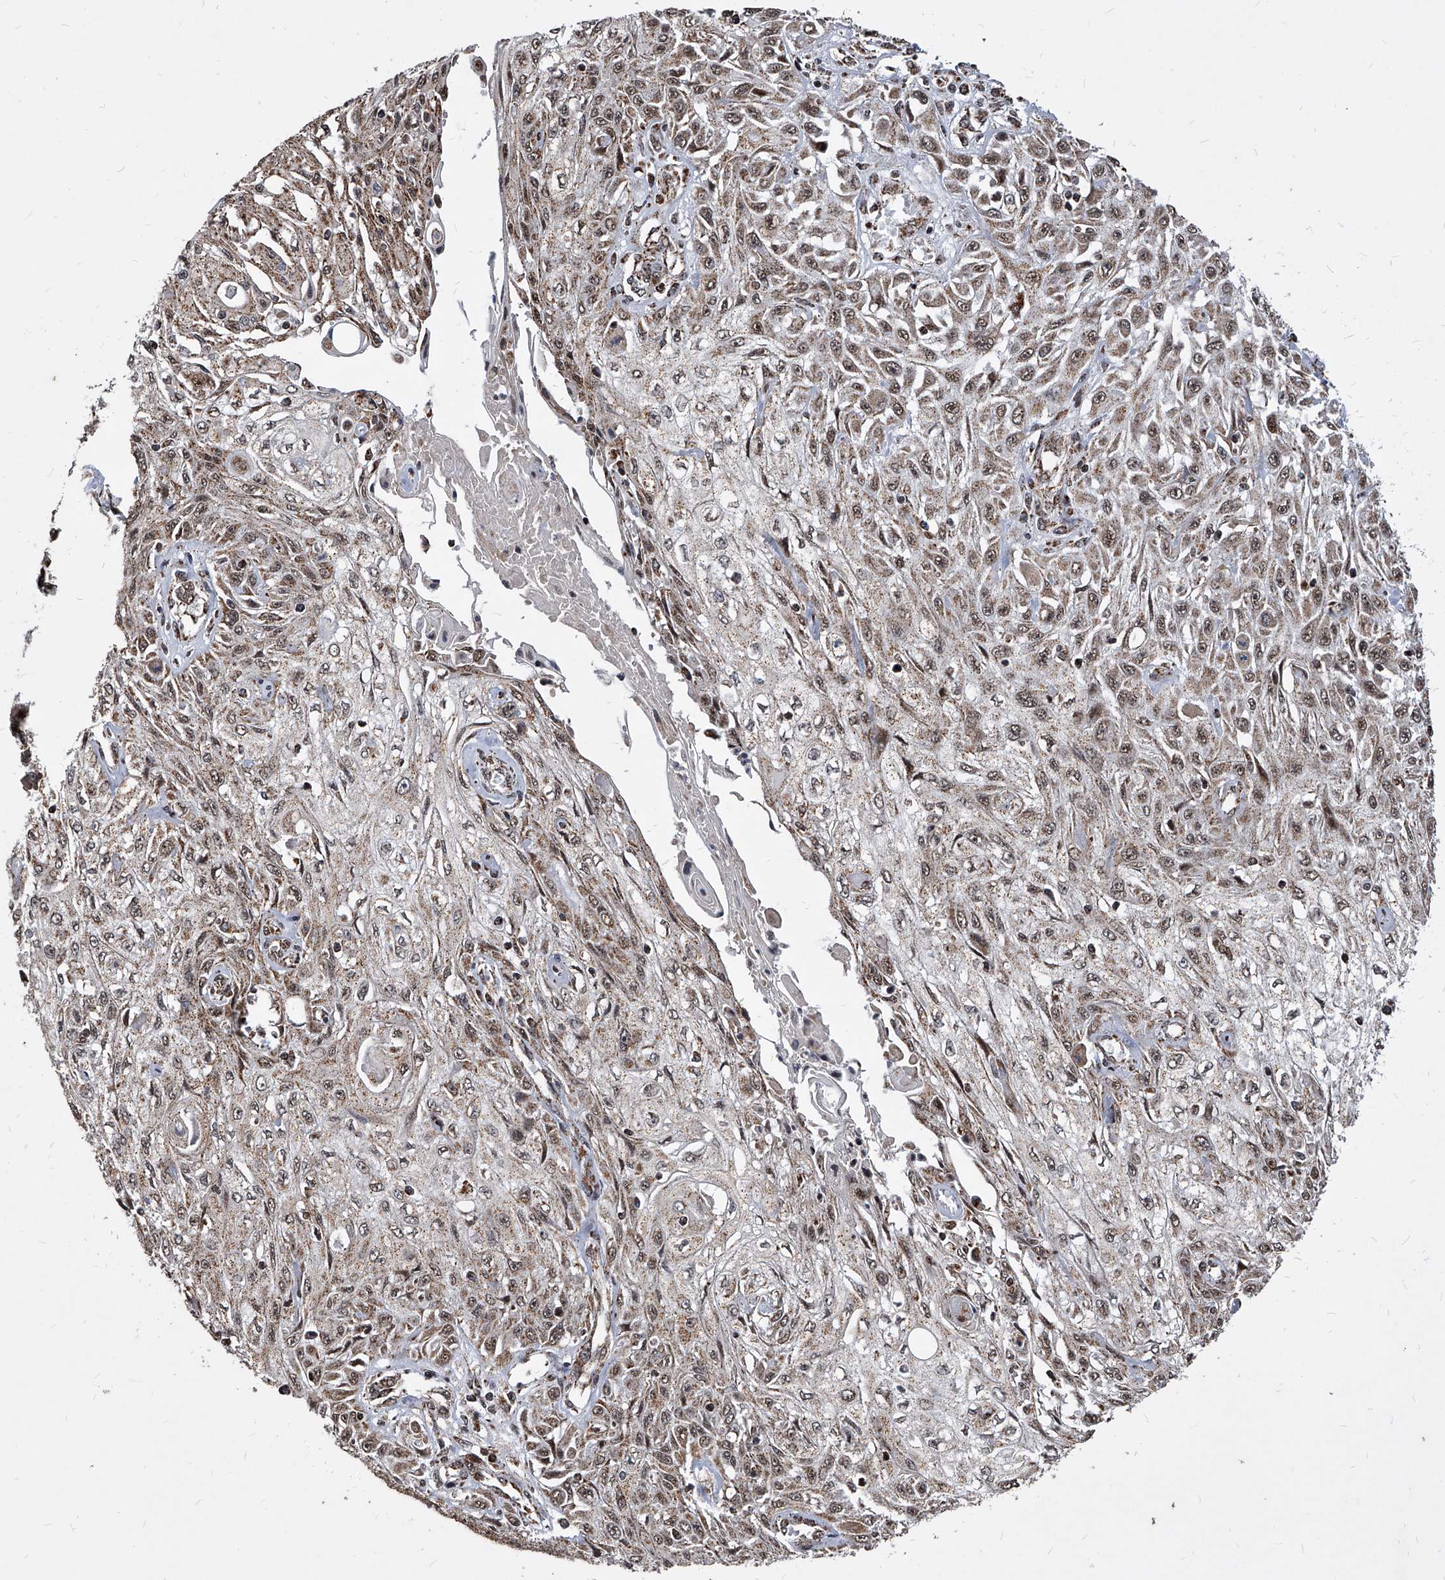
{"staining": {"intensity": "weak", "quantity": "25%-75%", "location": "cytoplasmic/membranous,nuclear"}, "tissue": "skin cancer", "cell_type": "Tumor cells", "image_type": "cancer", "snomed": [{"axis": "morphology", "description": "Squamous cell carcinoma, NOS"}, {"axis": "morphology", "description": "Squamous cell carcinoma, metastatic, NOS"}, {"axis": "topography", "description": "Skin"}, {"axis": "topography", "description": "Lymph node"}], "caption": "IHC histopathology image of skin squamous cell carcinoma stained for a protein (brown), which shows low levels of weak cytoplasmic/membranous and nuclear staining in about 25%-75% of tumor cells.", "gene": "DUSP22", "patient": {"sex": "male", "age": 75}}